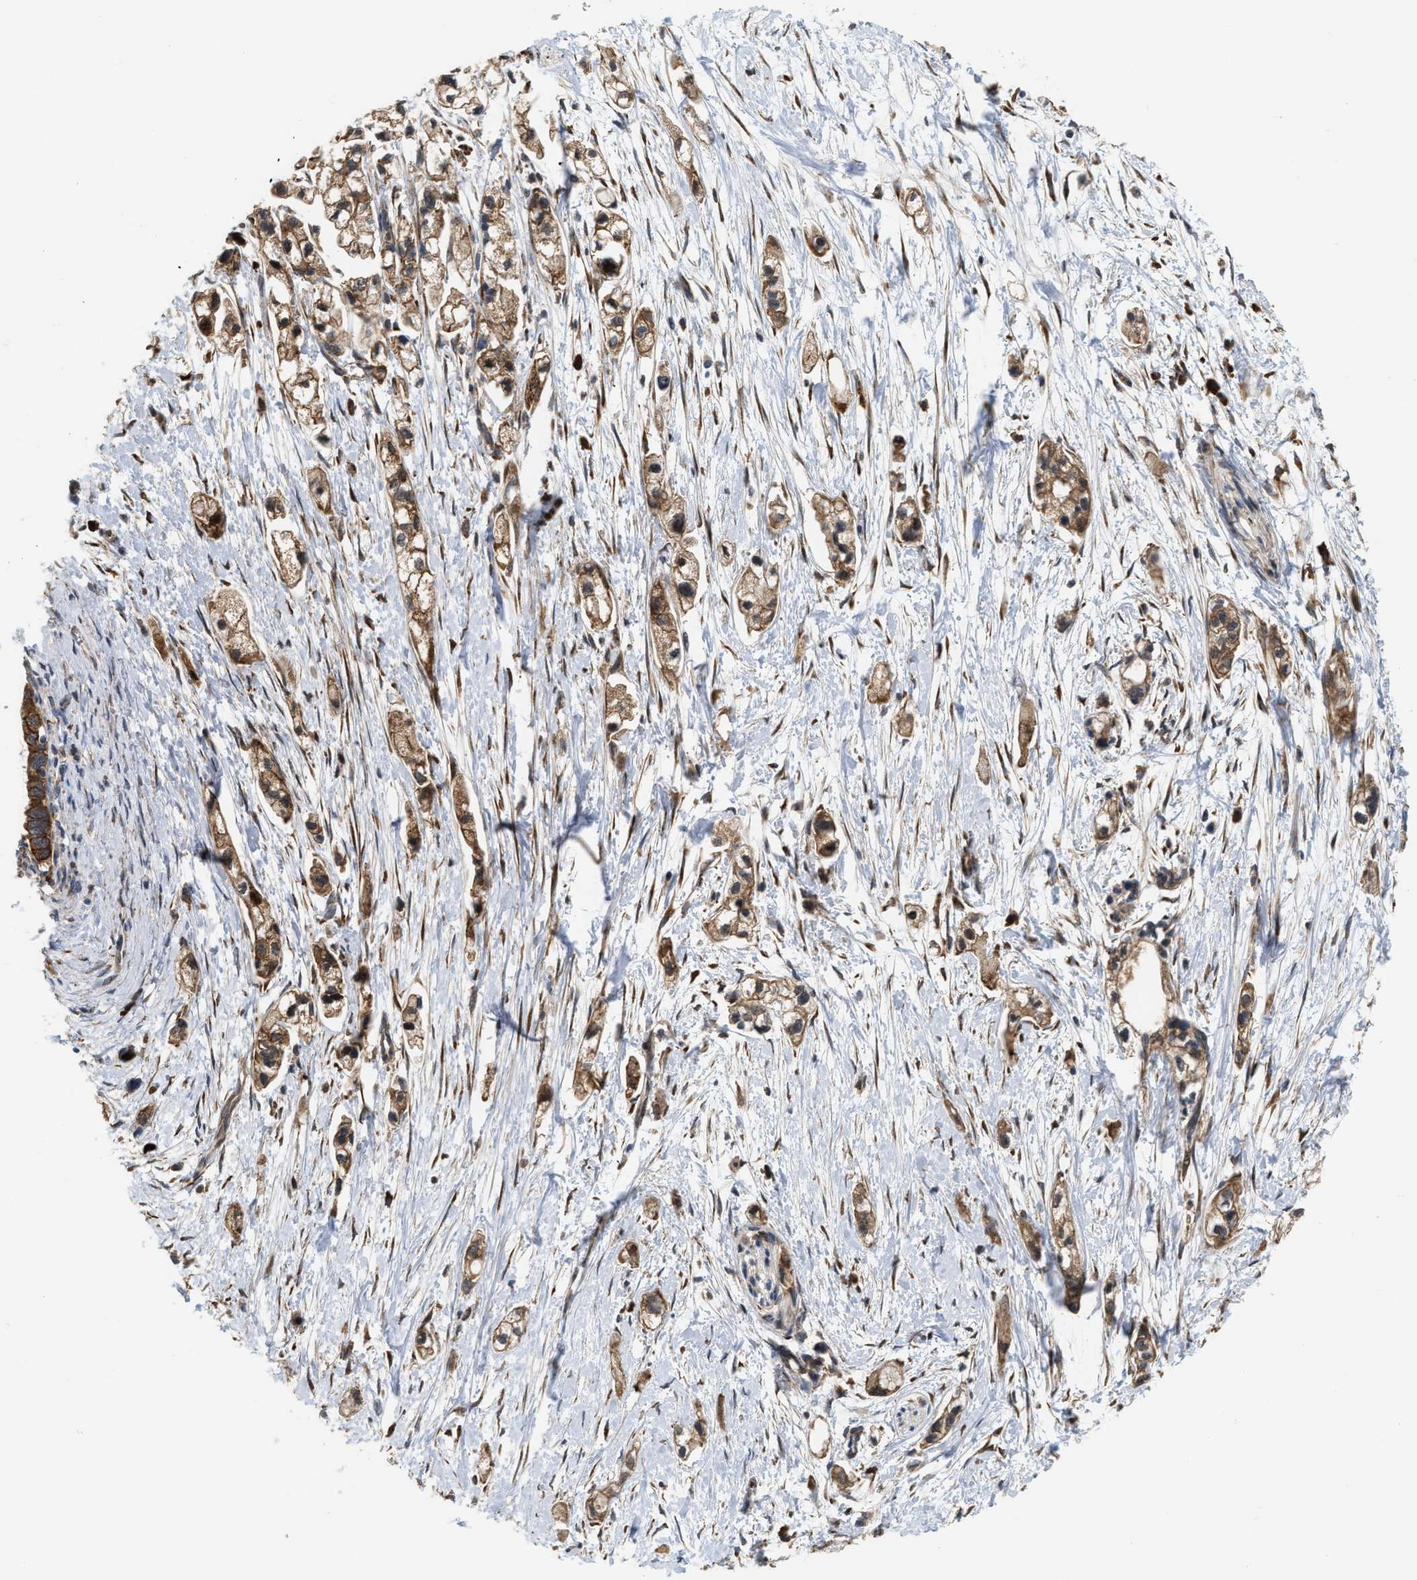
{"staining": {"intensity": "moderate", "quantity": ">75%", "location": "cytoplasmic/membranous"}, "tissue": "pancreatic cancer", "cell_type": "Tumor cells", "image_type": "cancer", "snomed": [{"axis": "morphology", "description": "Adenocarcinoma, NOS"}, {"axis": "topography", "description": "Pancreas"}], "caption": "The histopathology image displays staining of adenocarcinoma (pancreatic), revealing moderate cytoplasmic/membranous protein staining (brown color) within tumor cells.", "gene": "IQCE", "patient": {"sex": "male", "age": 74}}